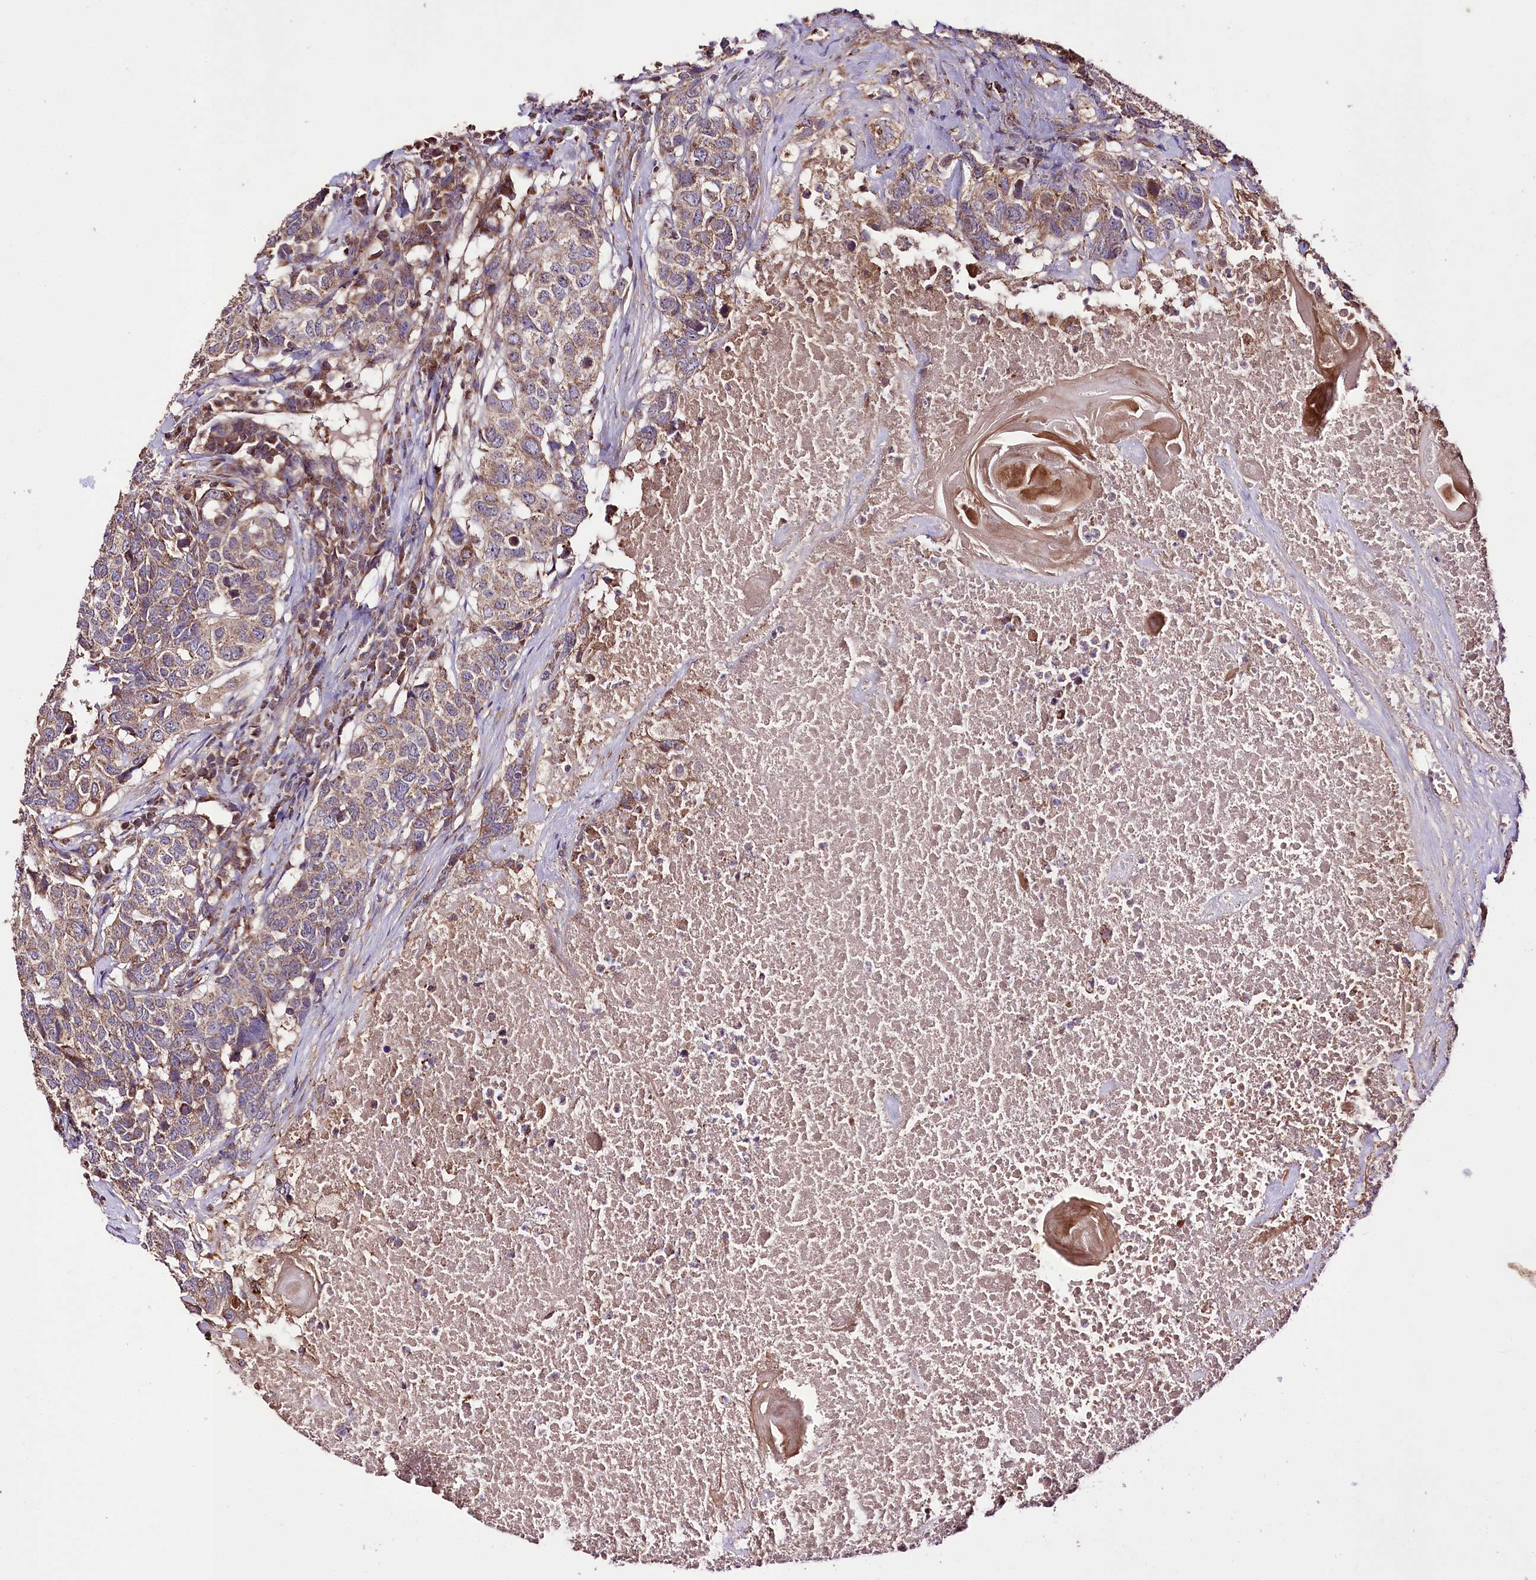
{"staining": {"intensity": "weak", "quantity": "25%-75%", "location": "cytoplasmic/membranous"}, "tissue": "head and neck cancer", "cell_type": "Tumor cells", "image_type": "cancer", "snomed": [{"axis": "morphology", "description": "Squamous cell carcinoma, NOS"}, {"axis": "topography", "description": "Head-Neck"}], "caption": "Immunohistochemical staining of human squamous cell carcinoma (head and neck) exhibits low levels of weak cytoplasmic/membranous protein positivity in approximately 25%-75% of tumor cells. (DAB = brown stain, brightfield microscopy at high magnification).", "gene": "WWC1", "patient": {"sex": "male", "age": 66}}